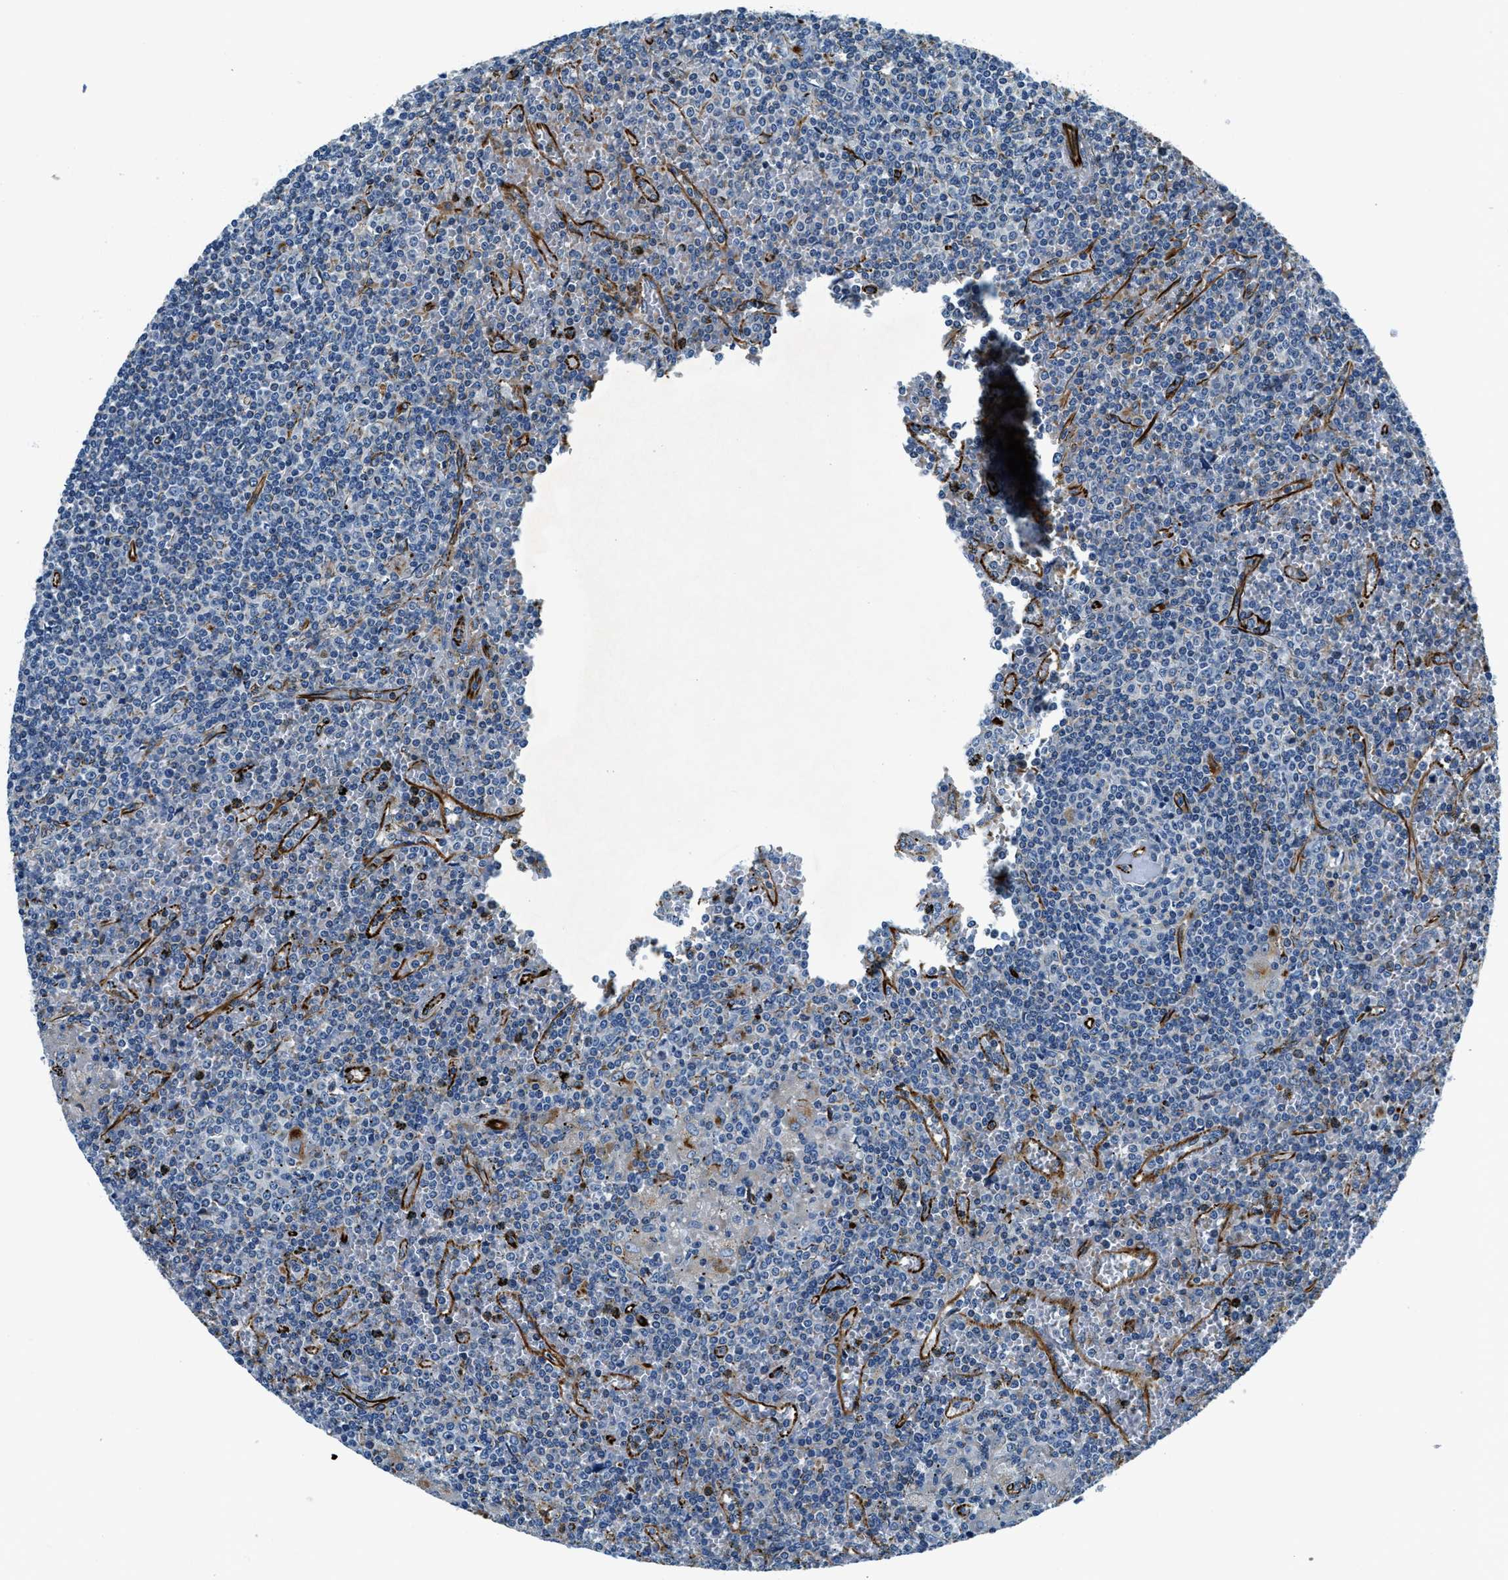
{"staining": {"intensity": "negative", "quantity": "none", "location": "none"}, "tissue": "lymphoma", "cell_type": "Tumor cells", "image_type": "cancer", "snomed": [{"axis": "morphology", "description": "Malignant lymphoma, non-Hodgkin's type, Low grade"}, {"axis": "topography", "description": "Spleen"}], "caption": "Tumor cells are negative for brown protein staining in malignant lymphoma, non-Hodgkin's type (low-grade).", "gene": "GNS", "patient": {"sex": "female", "age": 19}}